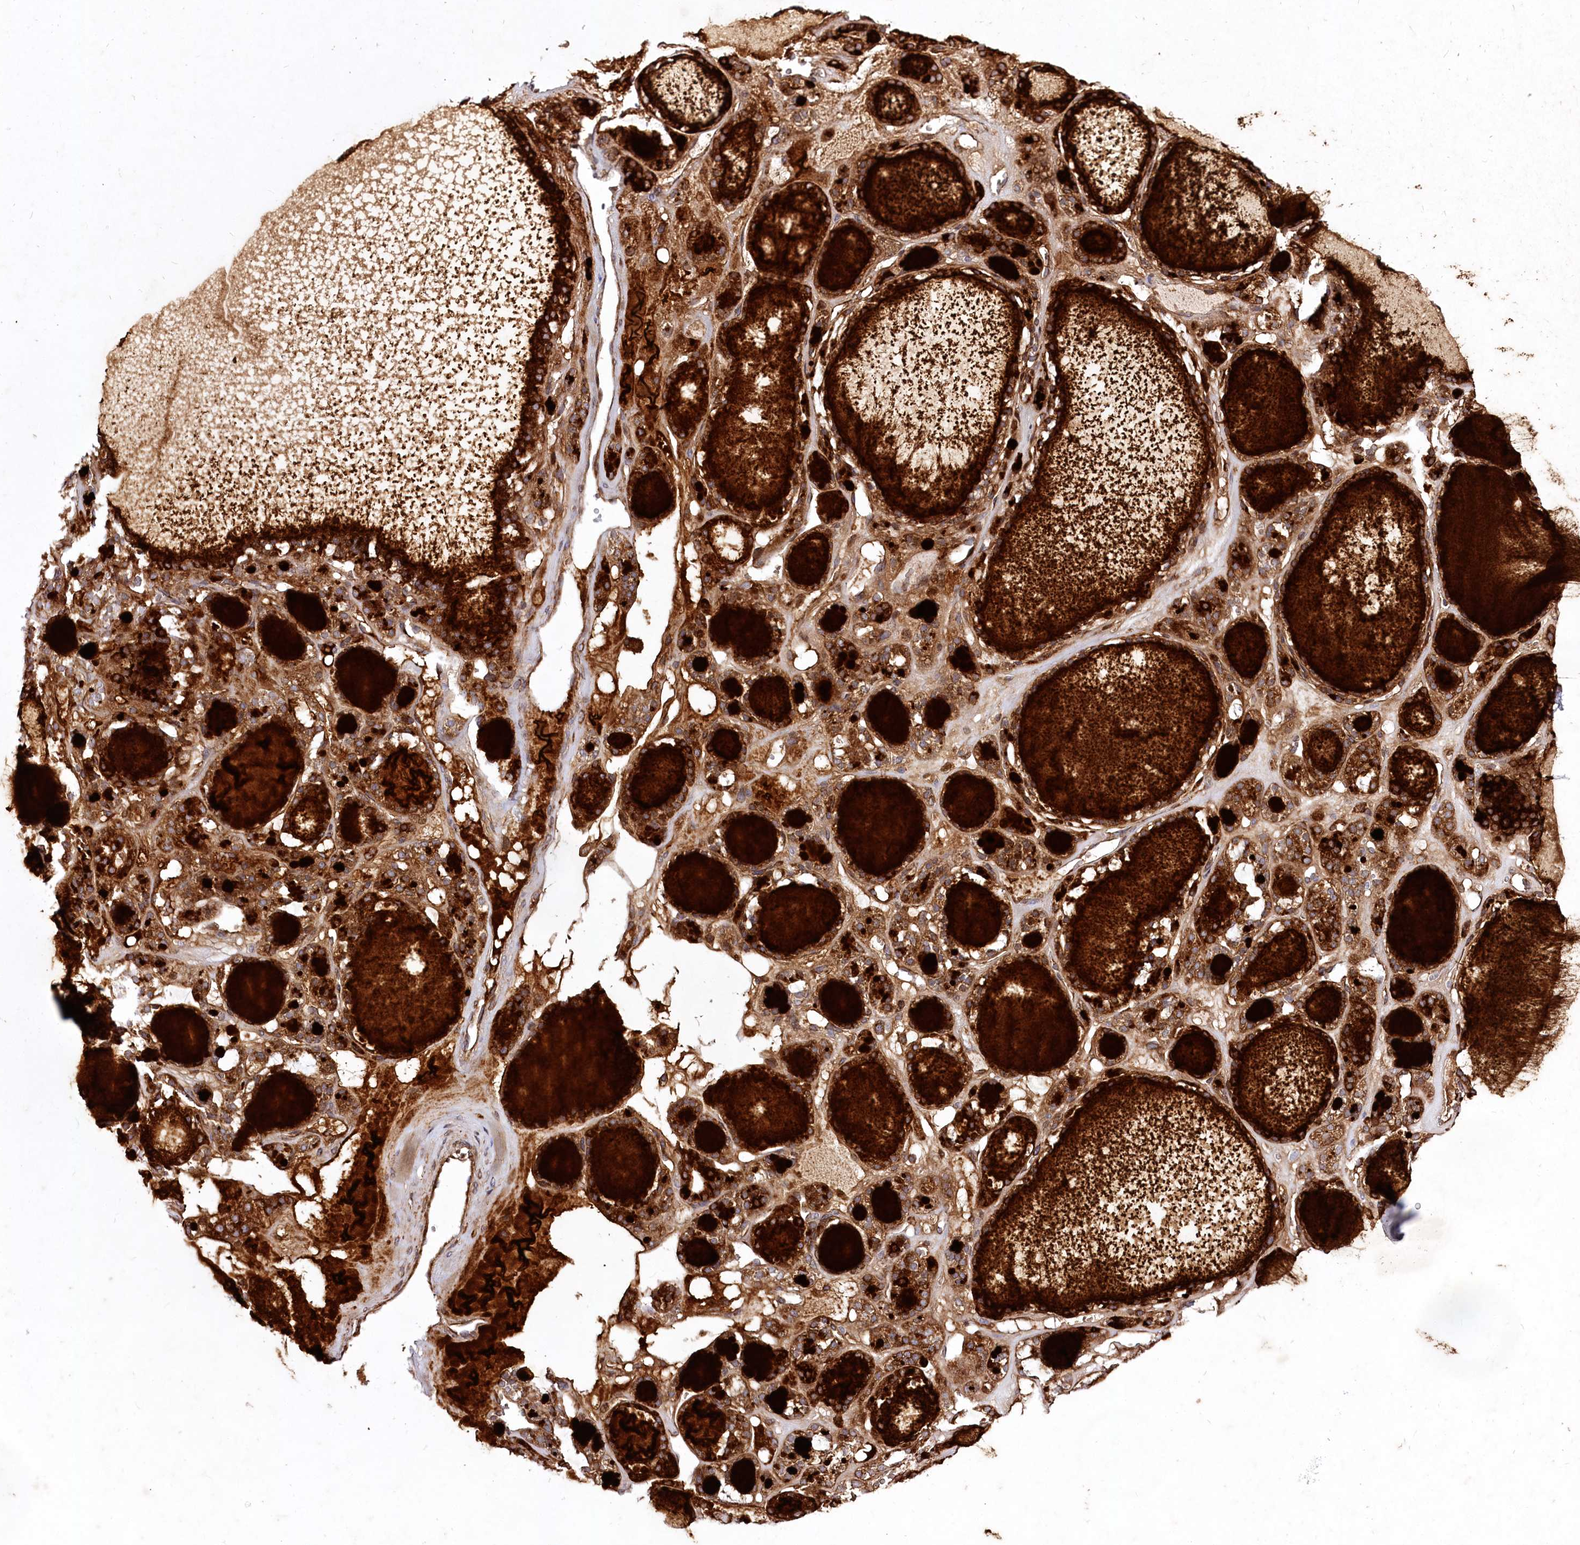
{"staining": {"intensity": "strong", "quantity": ">75%", "location": "cytoplasmic/membranous"}, "tissue": "thyroid gland", "cell_type": "Glandular cells", "image_type": "normal", "snomed": [{"axis": "morphology", "description": "Normal tissue, NOS"}, {"axis": "topography", "description": "Thyroid gland"}], "caption": "Strong cytoplasmic/membranous positivity is appreciated in approximately >75% of glandular cells in benign thyroid gland. The protein of interest is shown in brown color, while the nuclei are stained blue.", "gene": "PSTK", "patient": {"sex": "female", "age": 28}}